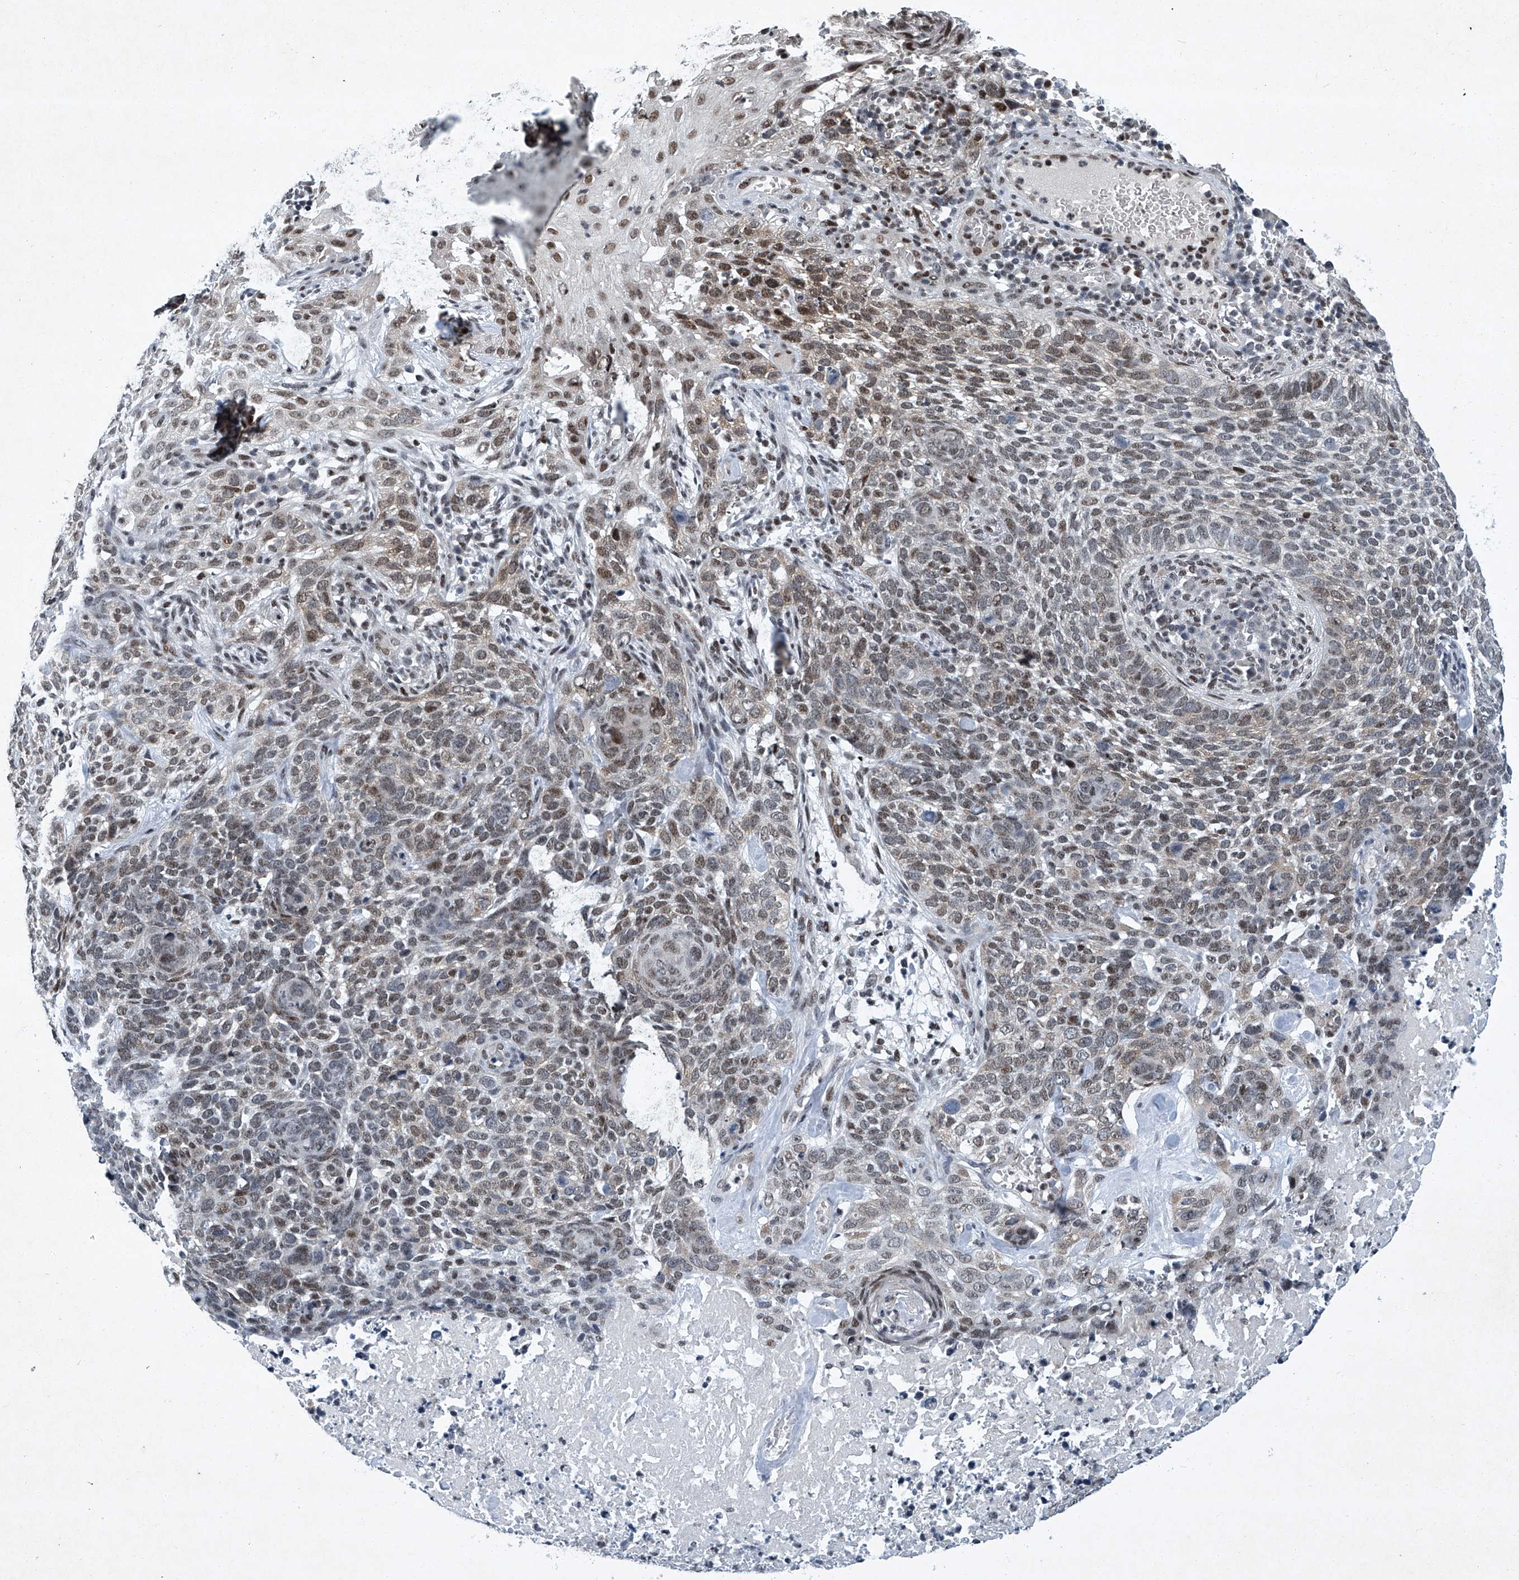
{"staining": {"intensity": "moderate", "quantity": "25%-75%", "location": "nuclear"}, "tissue": "skin cancer", "cell_type": "Tumor cells", "image_type": "cancer", "snomed": [{"axis": "morphology", "description": "Basal cell carcinoma"}, {"axis": "topography", "description": "Skin"}], "caption": "IHC of human skin cancer (basal cell carcinoma) reveals medium levels of moderate nuclear positivity in approximately 25%-75% of tumor cells.", "gene": "TFDP1", "patient": {"sex": "female", "age": 64}}